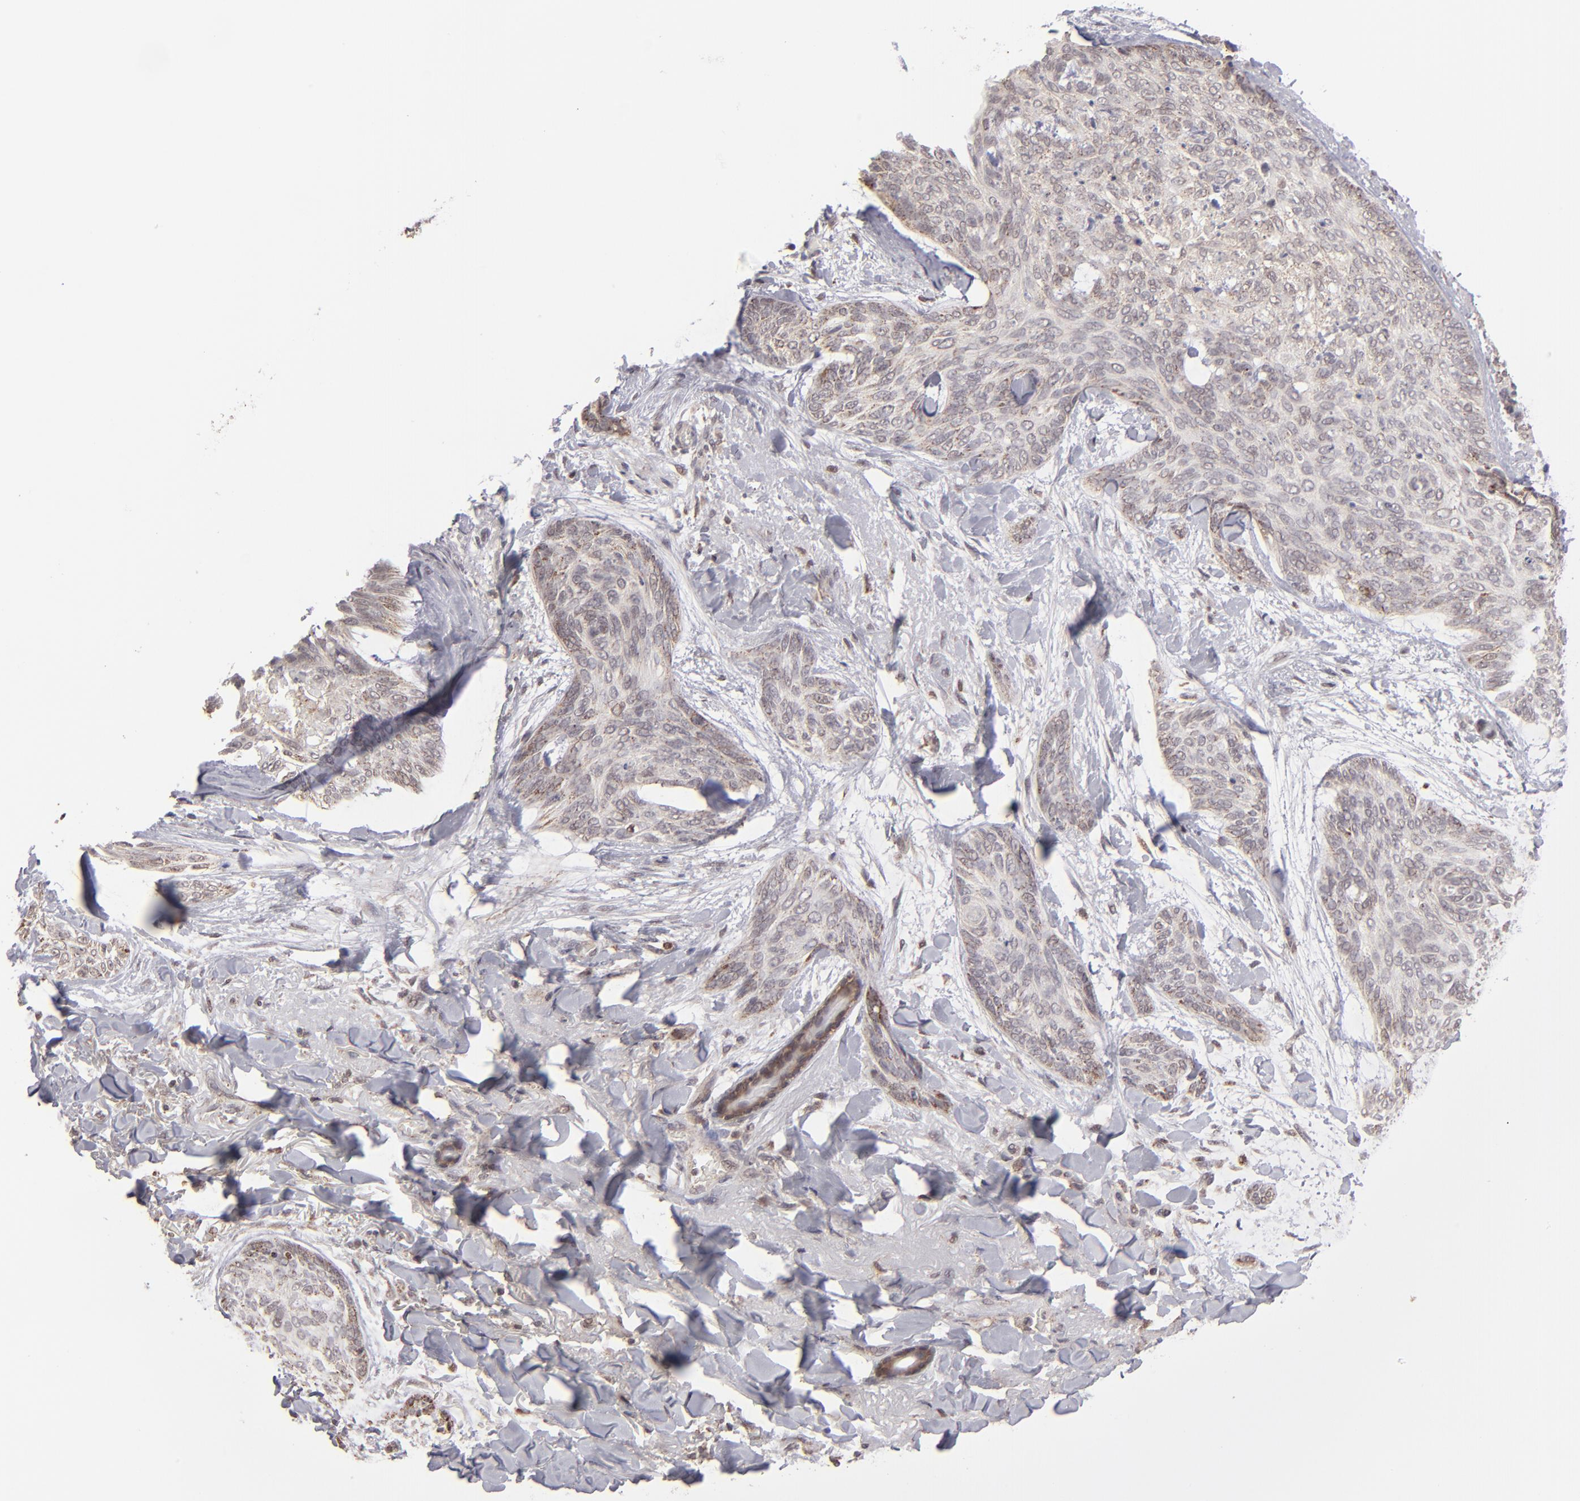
{"staining": {"intensity": "weak", "quantity": ">75%", "location": "cytoplasmic/membranous"}, "tissue": "skin cancer", "cell_type": "Tumor cells", "image_type": "cancer", "snomed": [{"axis": "morphology", "description": "Normal tissue, NOS"}, {"axis": "morphology", "description": "Basal cell carcinoma"}, {"axis": "topography", "description": "Skin"}], "caption": "Skin cancer stained with a protein marker shows weak staining in tumor cells.", "gene": "SLC15A1", "patient": {"sex": "female", "age": 71}}